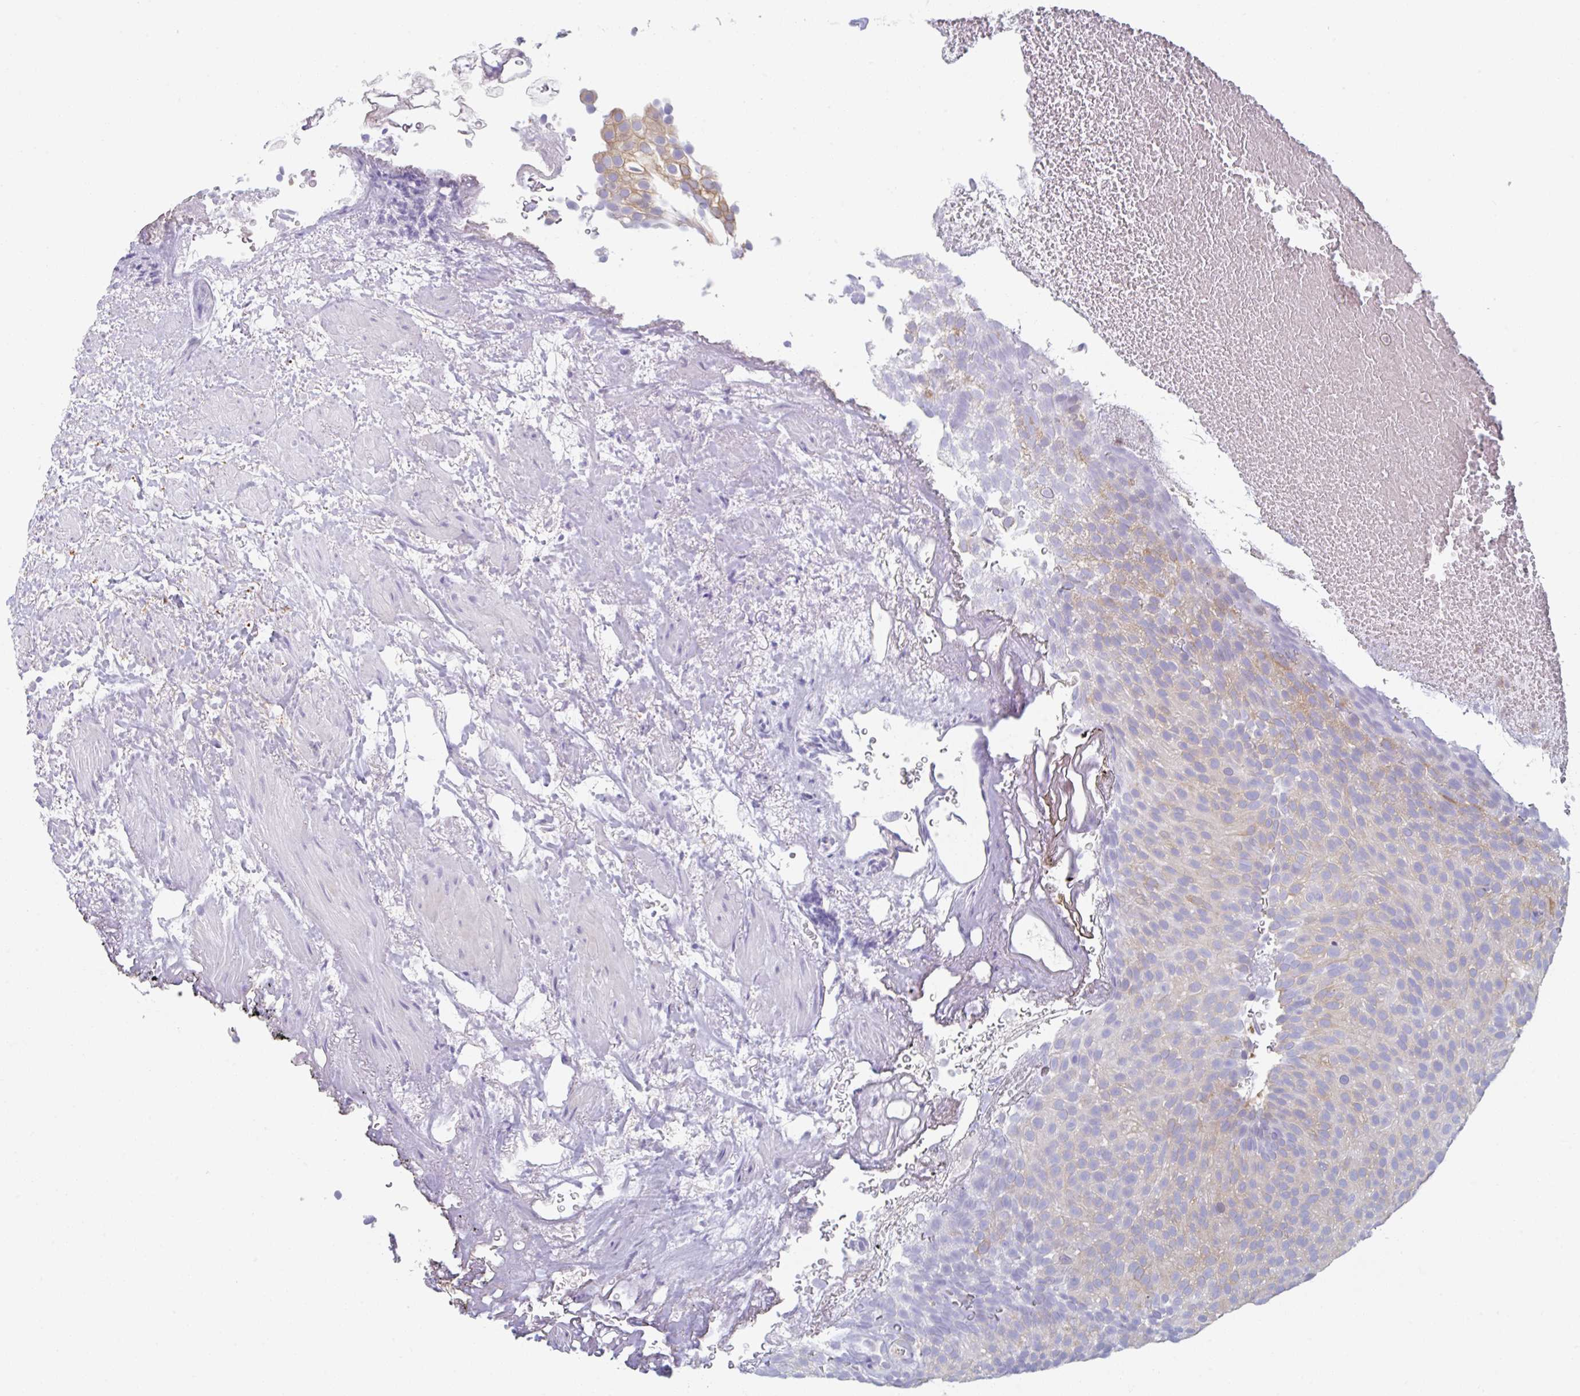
{"staining": {"intensity": "weak", "quantity": "<25%", "location": "cytoplasmic/membranous"}, "tissue": "urothelial cancer", "cell_type": "Tumor cells", "image_type": "cancer", "snomed": [{"axis": "morphology", "description": "Urothelial carcinoma, Low grade"}, {"axis": "topography", "description": "Urinary bladder"}], "caption": "DAB immunohistochemical staining of human urothelial carcinoma (low-grade) displays no significant expression in tumor cells.", "gene": "AMPD2", "patient": {"sex": "male", "age": 78}}